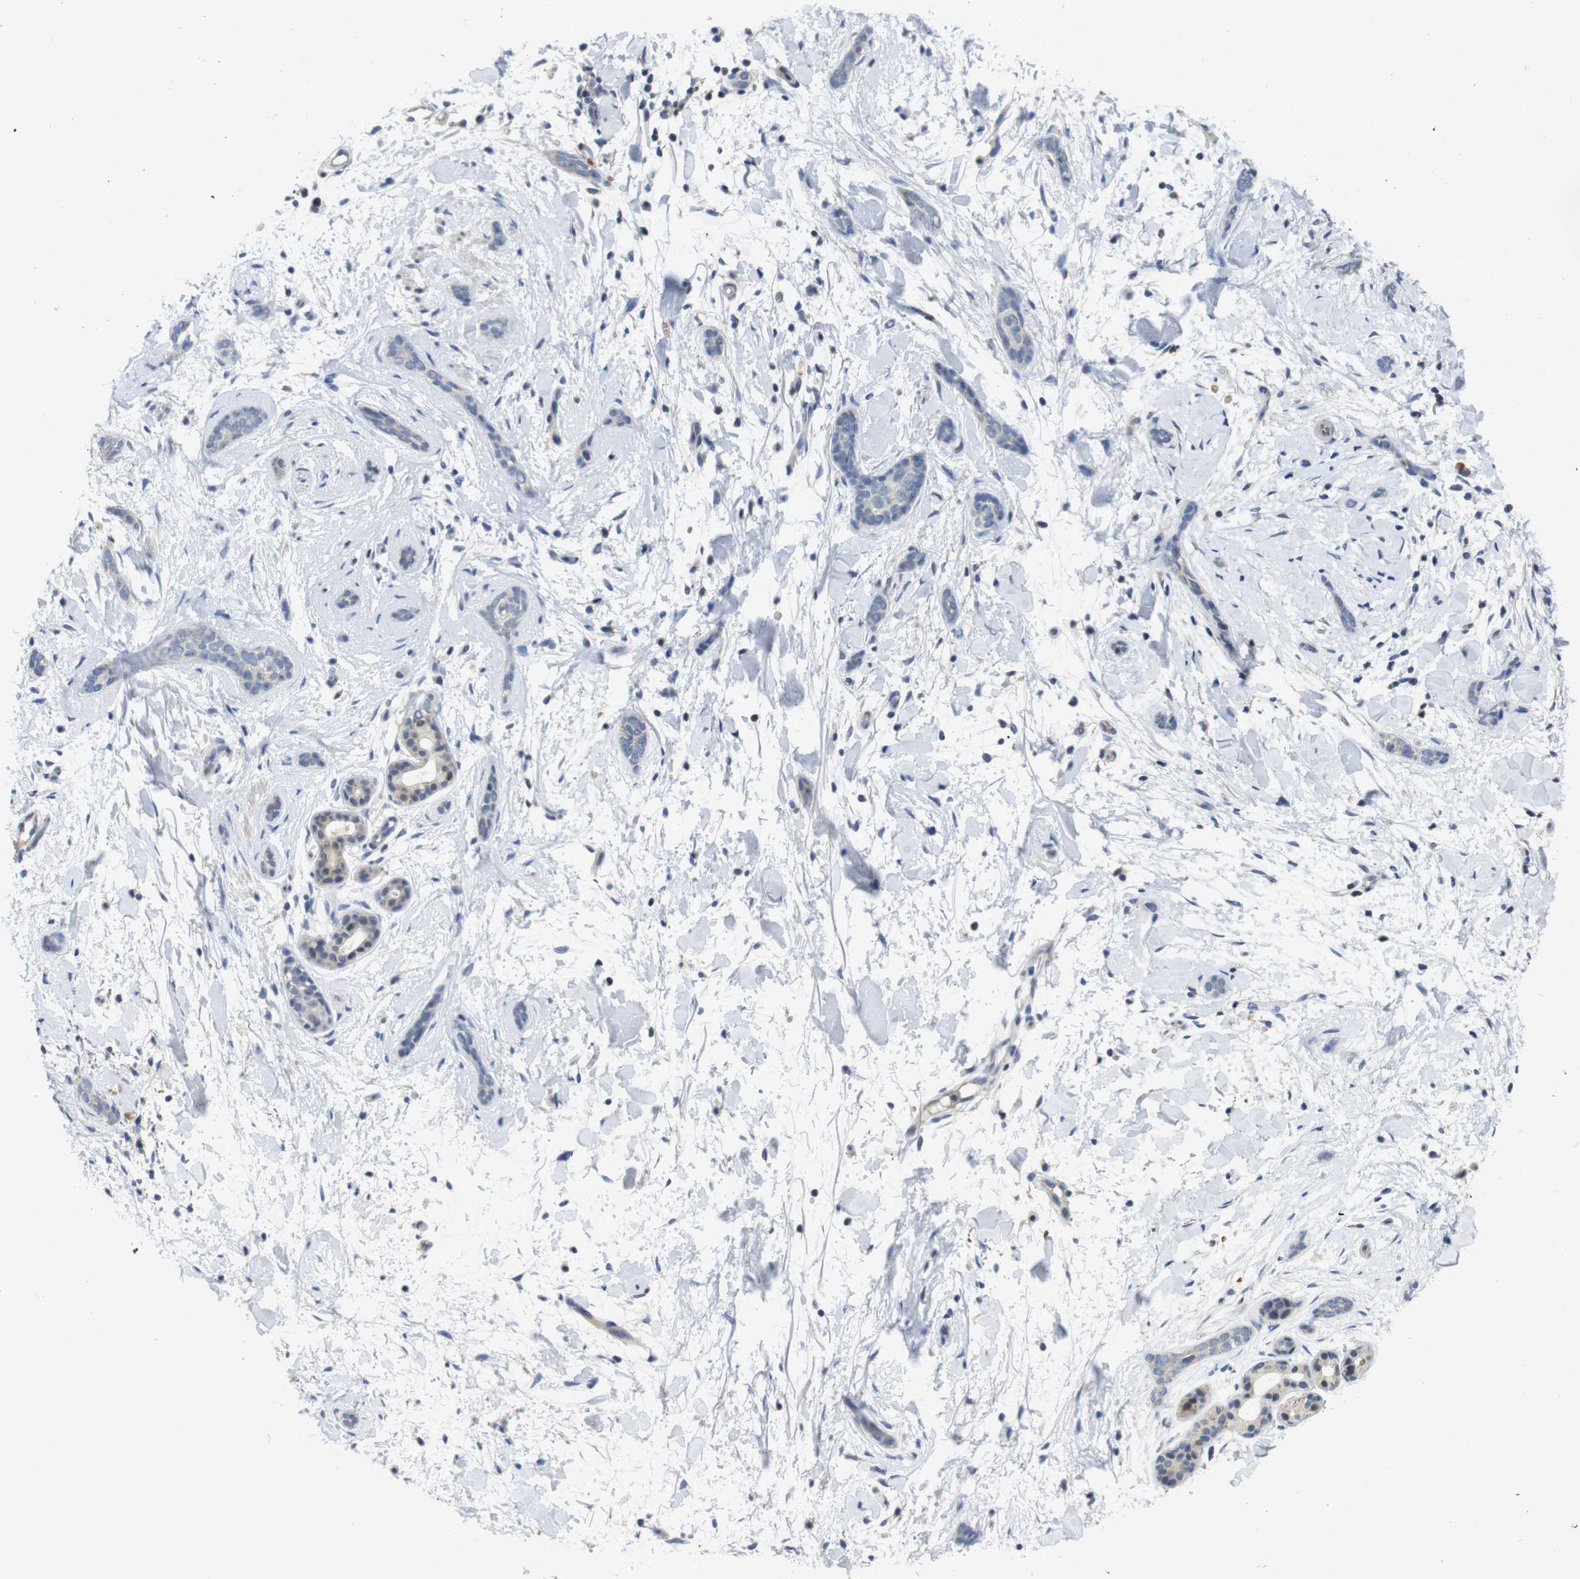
{"staining": {"intensity": "negative", "quantity": "none", "location": "none"}, "tissue": "skin cancer", "cell_type": "Tumor cells", "image_type": "cancer", "snomed": [{"axis": "morphology", "description": "Basal cell carcinoma"}, {"axis": "morphology", "description": "Adnexal tumor, benign"}, {"axis": "topography", "description": "Skin"}], "caption": "A micrograph of skin cancer (basal cell carcinoma) stained for a protein shows no brown staining in tumor cells.", "gene": "FNTA", "patient": {"sex": "female", "age": 42}}